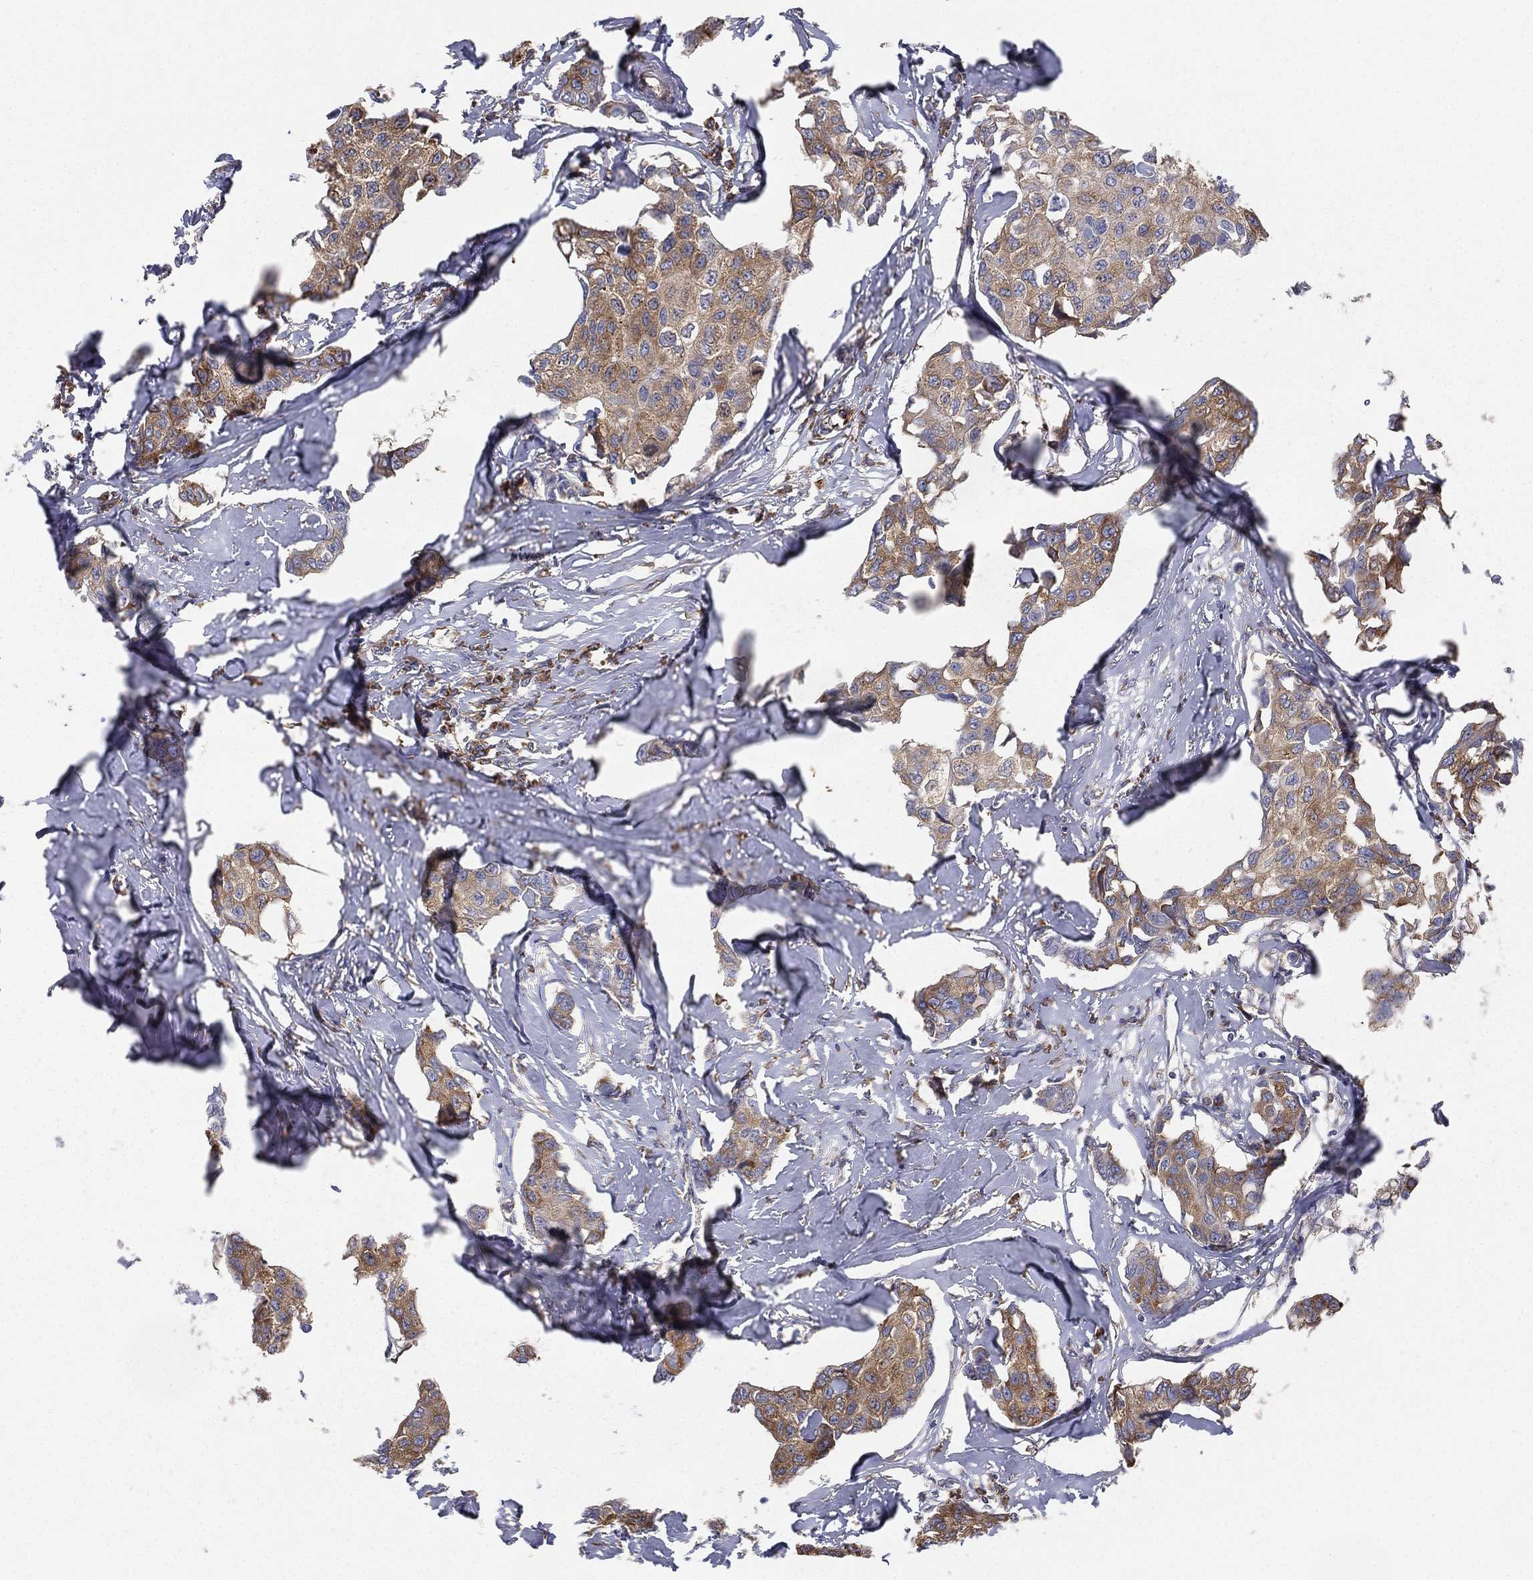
{"staining": {"intensity": "moderate", "quantity": ">75%", "location": "cytoplasmic/membranous"}, "tissue": "breast cancer", "cell_type": "Tumor cells", "image_type": "cancer", "snomed": [{"axis": "morphology", "description": "Duct carcinoma"}, {"axis": "topography", "description": "Breast"}], "caption": "An image of breast cancer (intraductal carcinoma) stained for a protein displays moderate cytoplasmic/membranous brown staining in tumor cells.", "gene": "FARSA", "patient": {"sex": "female", "age": 80}}